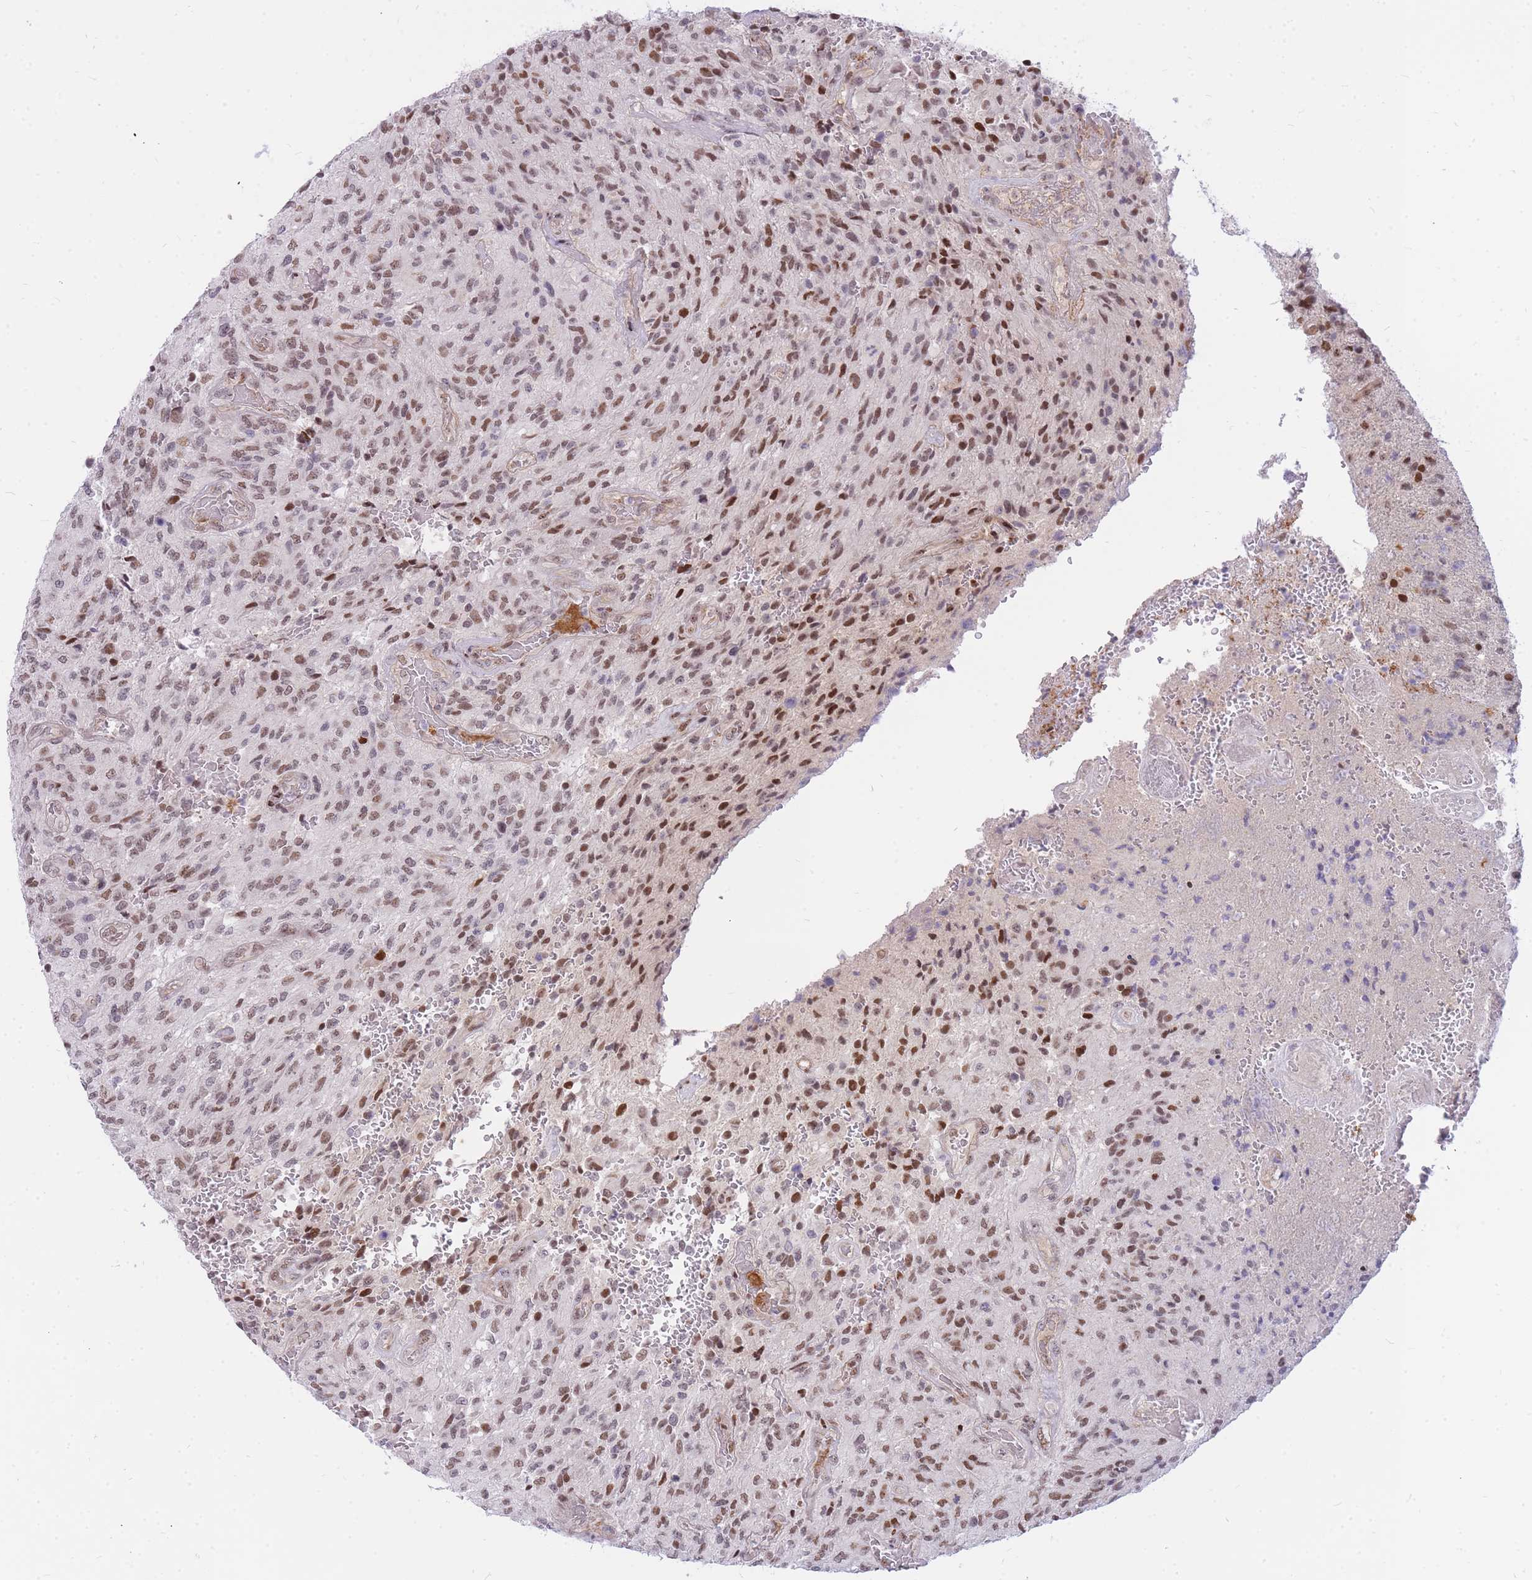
{"staining": {"intensity": "moderate", "quantity": ">75%", "location": "nuclear"}, "tissue": "glioma", "cell_type": "Tumor cells", "image_type": "cancer", "snomed": [{"axis": "morphology", "description": "Normal tissue, NOS"}, {"axis": "morphology", "description": "Glioma, malignant, High grade"}, {"axis": "topography", "description": "Cerebral cortex"}], "caption": "Malignant high-grade glioma stained with a protein marker shows moderate staining in tumor cells.", "gene": "TLE2", "patient": {"sex": "male", "age": 56}}